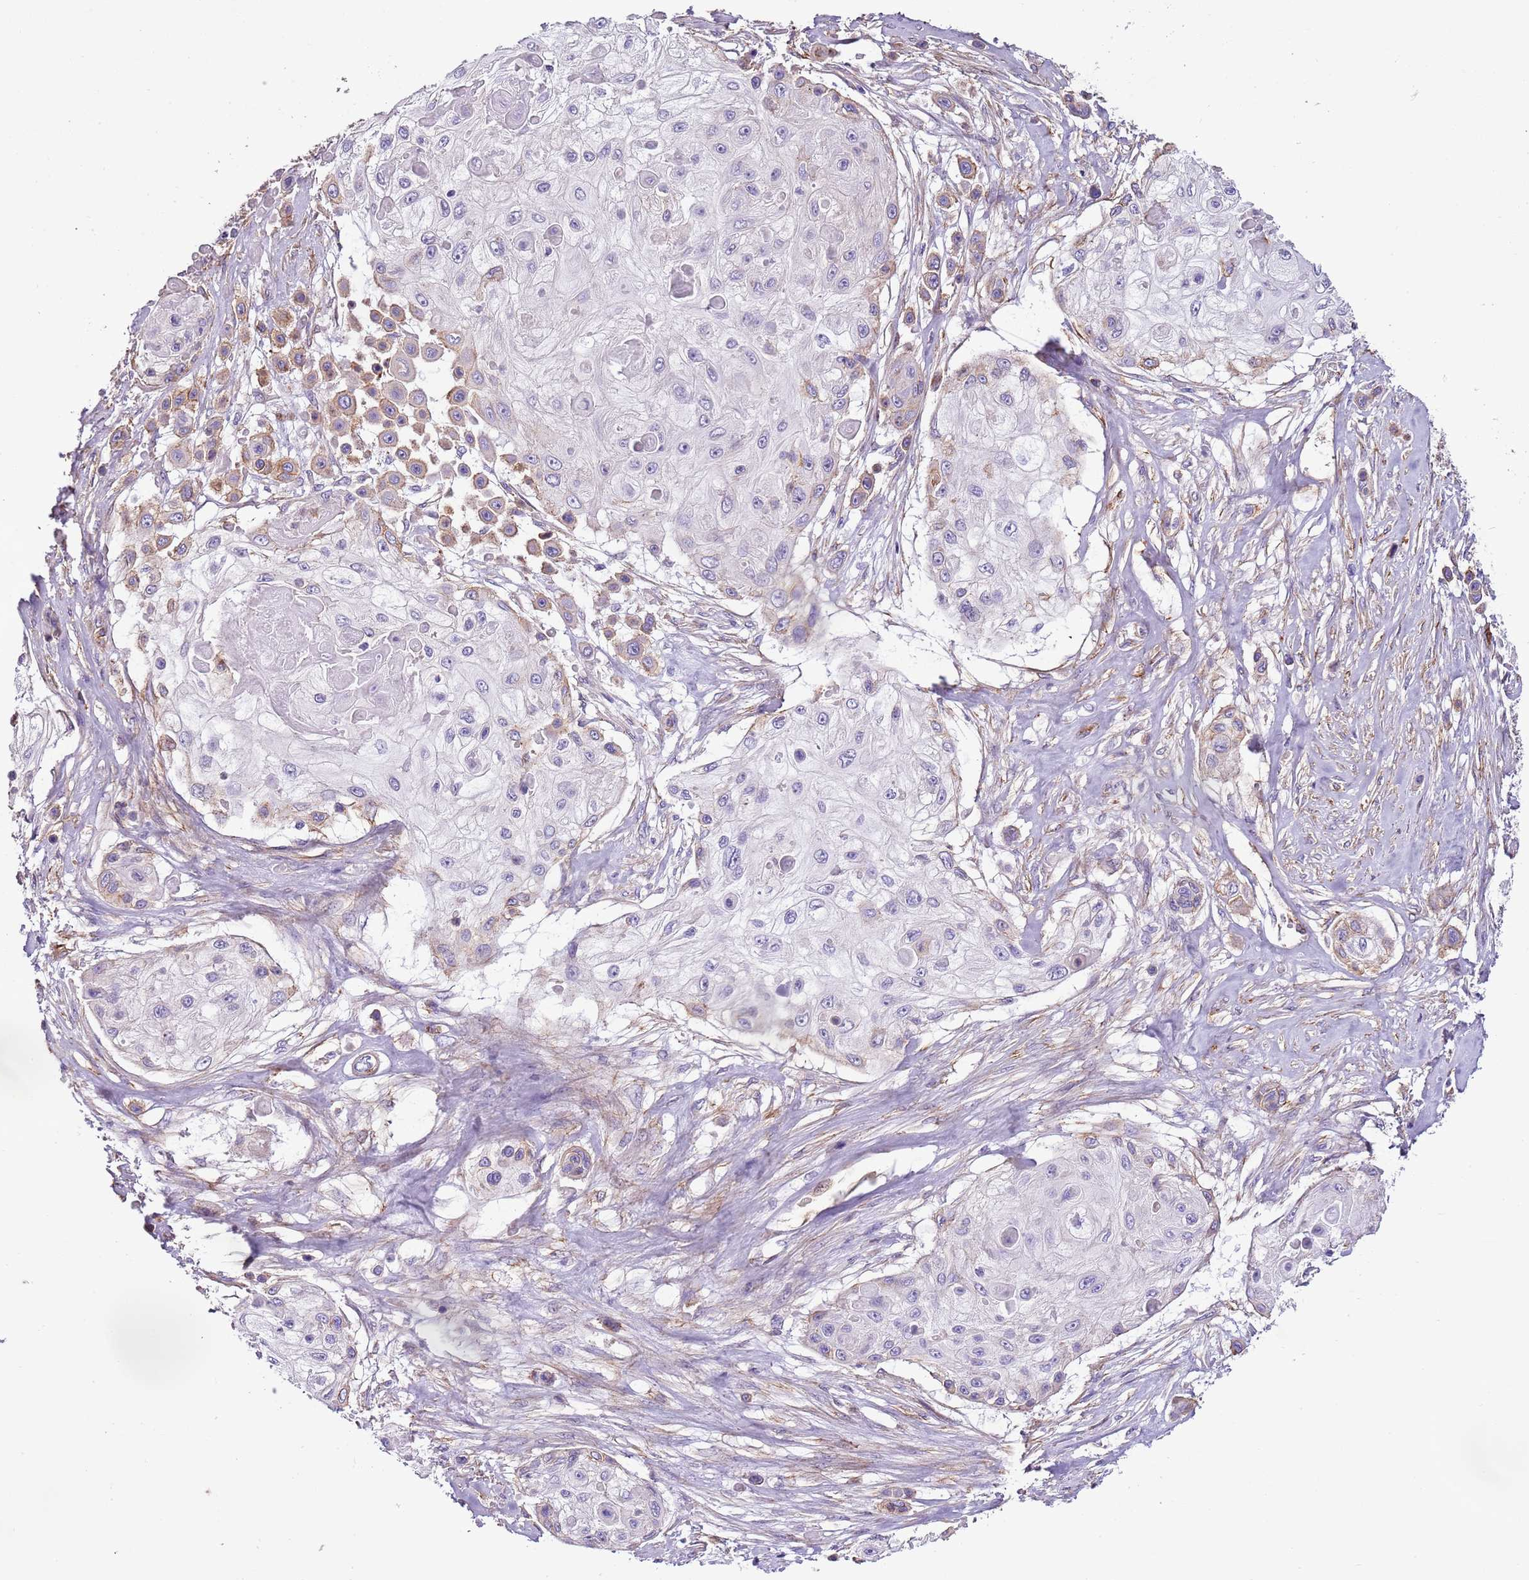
{"staining": {"intensity": "weak", "quantity": "25%-75%", "location": "cytoplasmic/membranous"}, "tissue": "skin cancer", "cell_type": "Tumor cells", "image_type": "cancer", "snomed": [{"axis": "morphology", "description": "Squamous cell carcinoma, NOS"}, {"axis": "topography", "description": "Skin"}], "caption": "Human skin squamous cell carcinoma stained for a protein (brown) reveals weak cytoplasmic/membranous positive positivity in about 25%-75% of tumor cells.", "gene": "CTDSPL", "patient": {"sex": "male", "age": 67}}